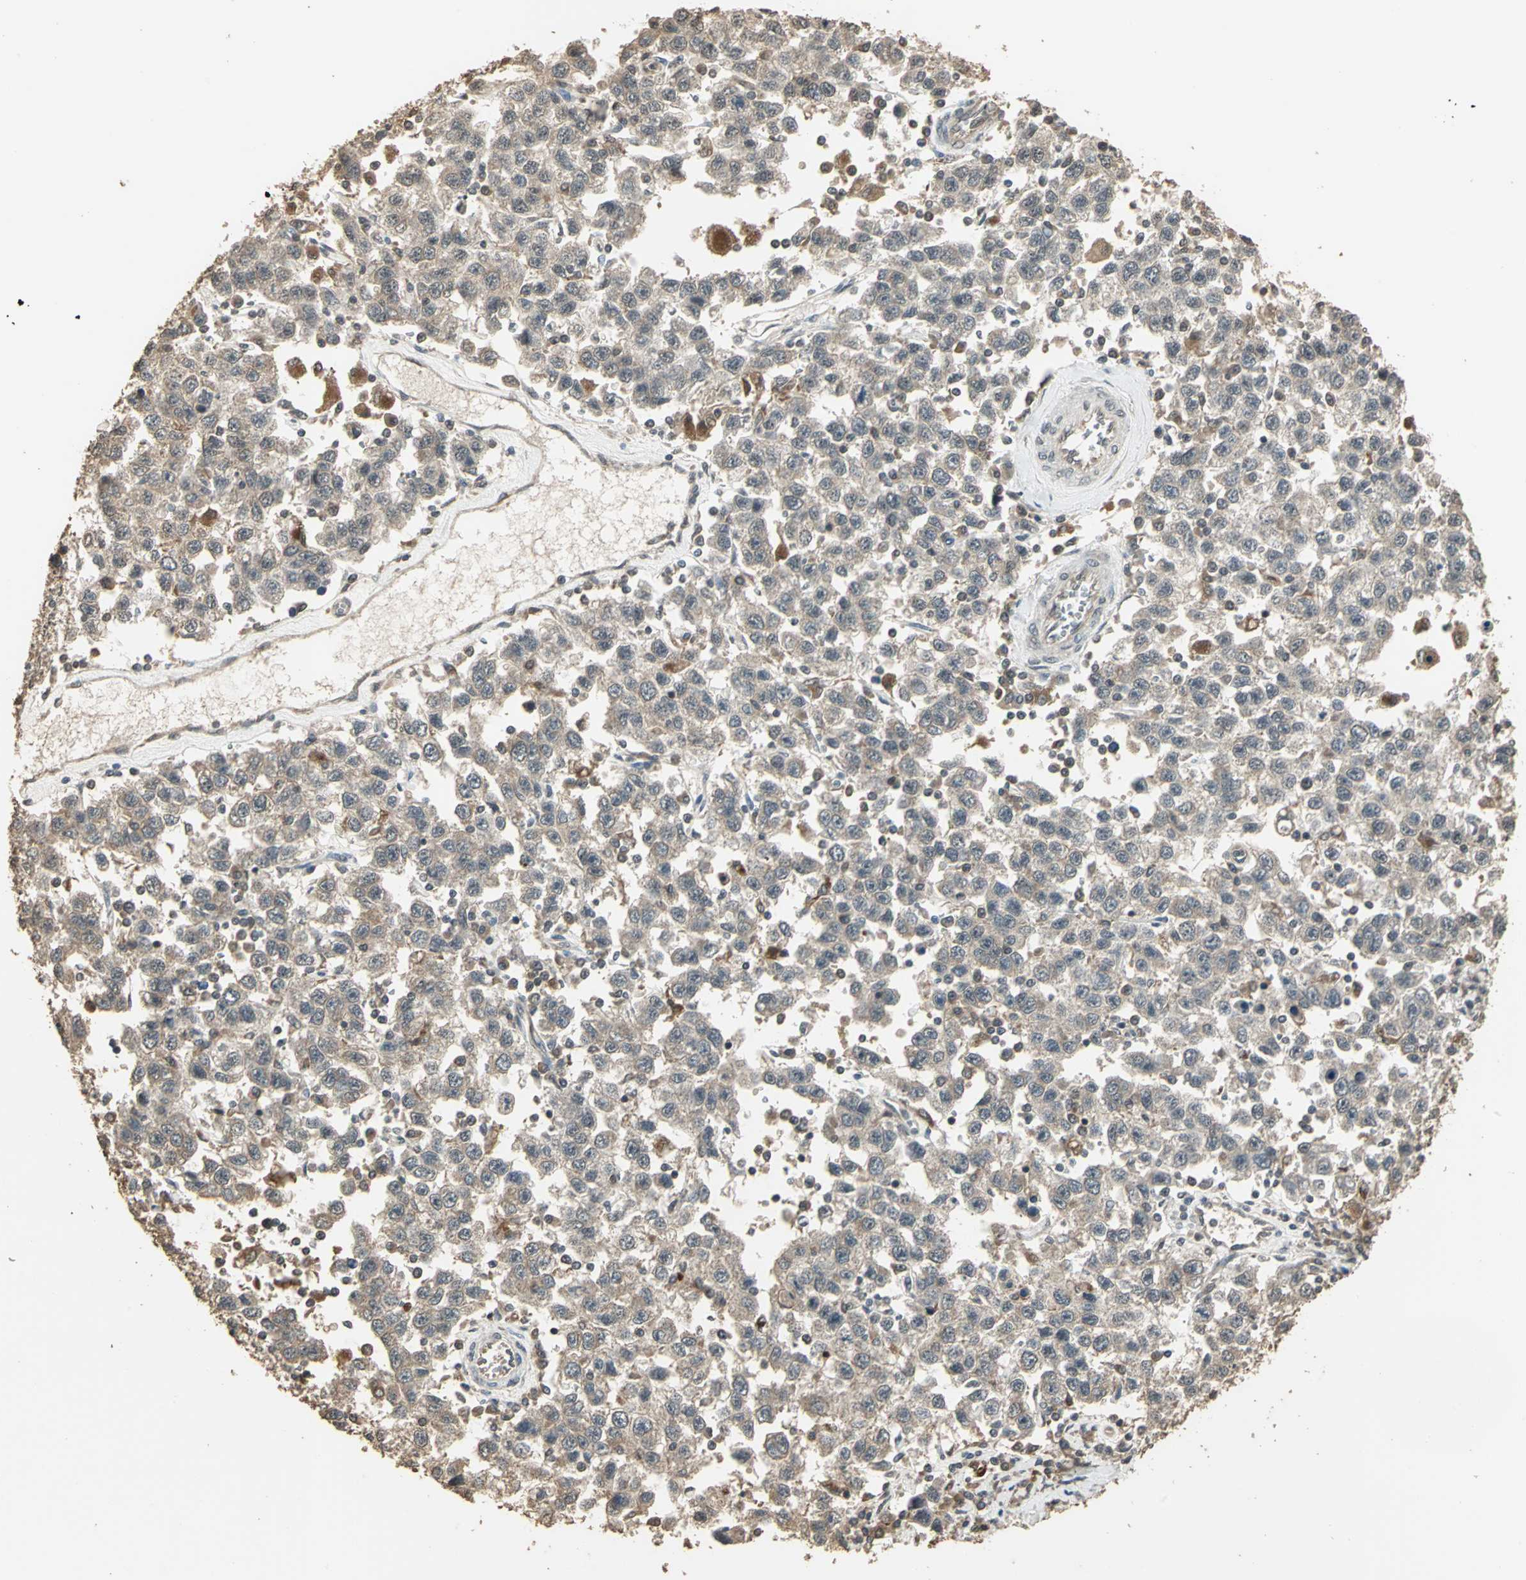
{"staining": {"intensity": "weak", "quantity": "<25%", "location": "cytoplasmic/membranous"}, "tissue": "testis cancer", "cell_type": "Tumor cells", "image_type": "cancer", "snomed": [{"axis": "morphology", "description": "Seminoma, NOS"}, {"axis": "topography", "description": "Testis"}], "caption": "This image is of testis cancer (seminoma) stained with immunohistochemistry to label a protein in brown with the nuclei are counter-stained blue. There is no staining in tumor cells.", "gene": "UCHL5", "patient": {"sex": "male", "age": 41}}